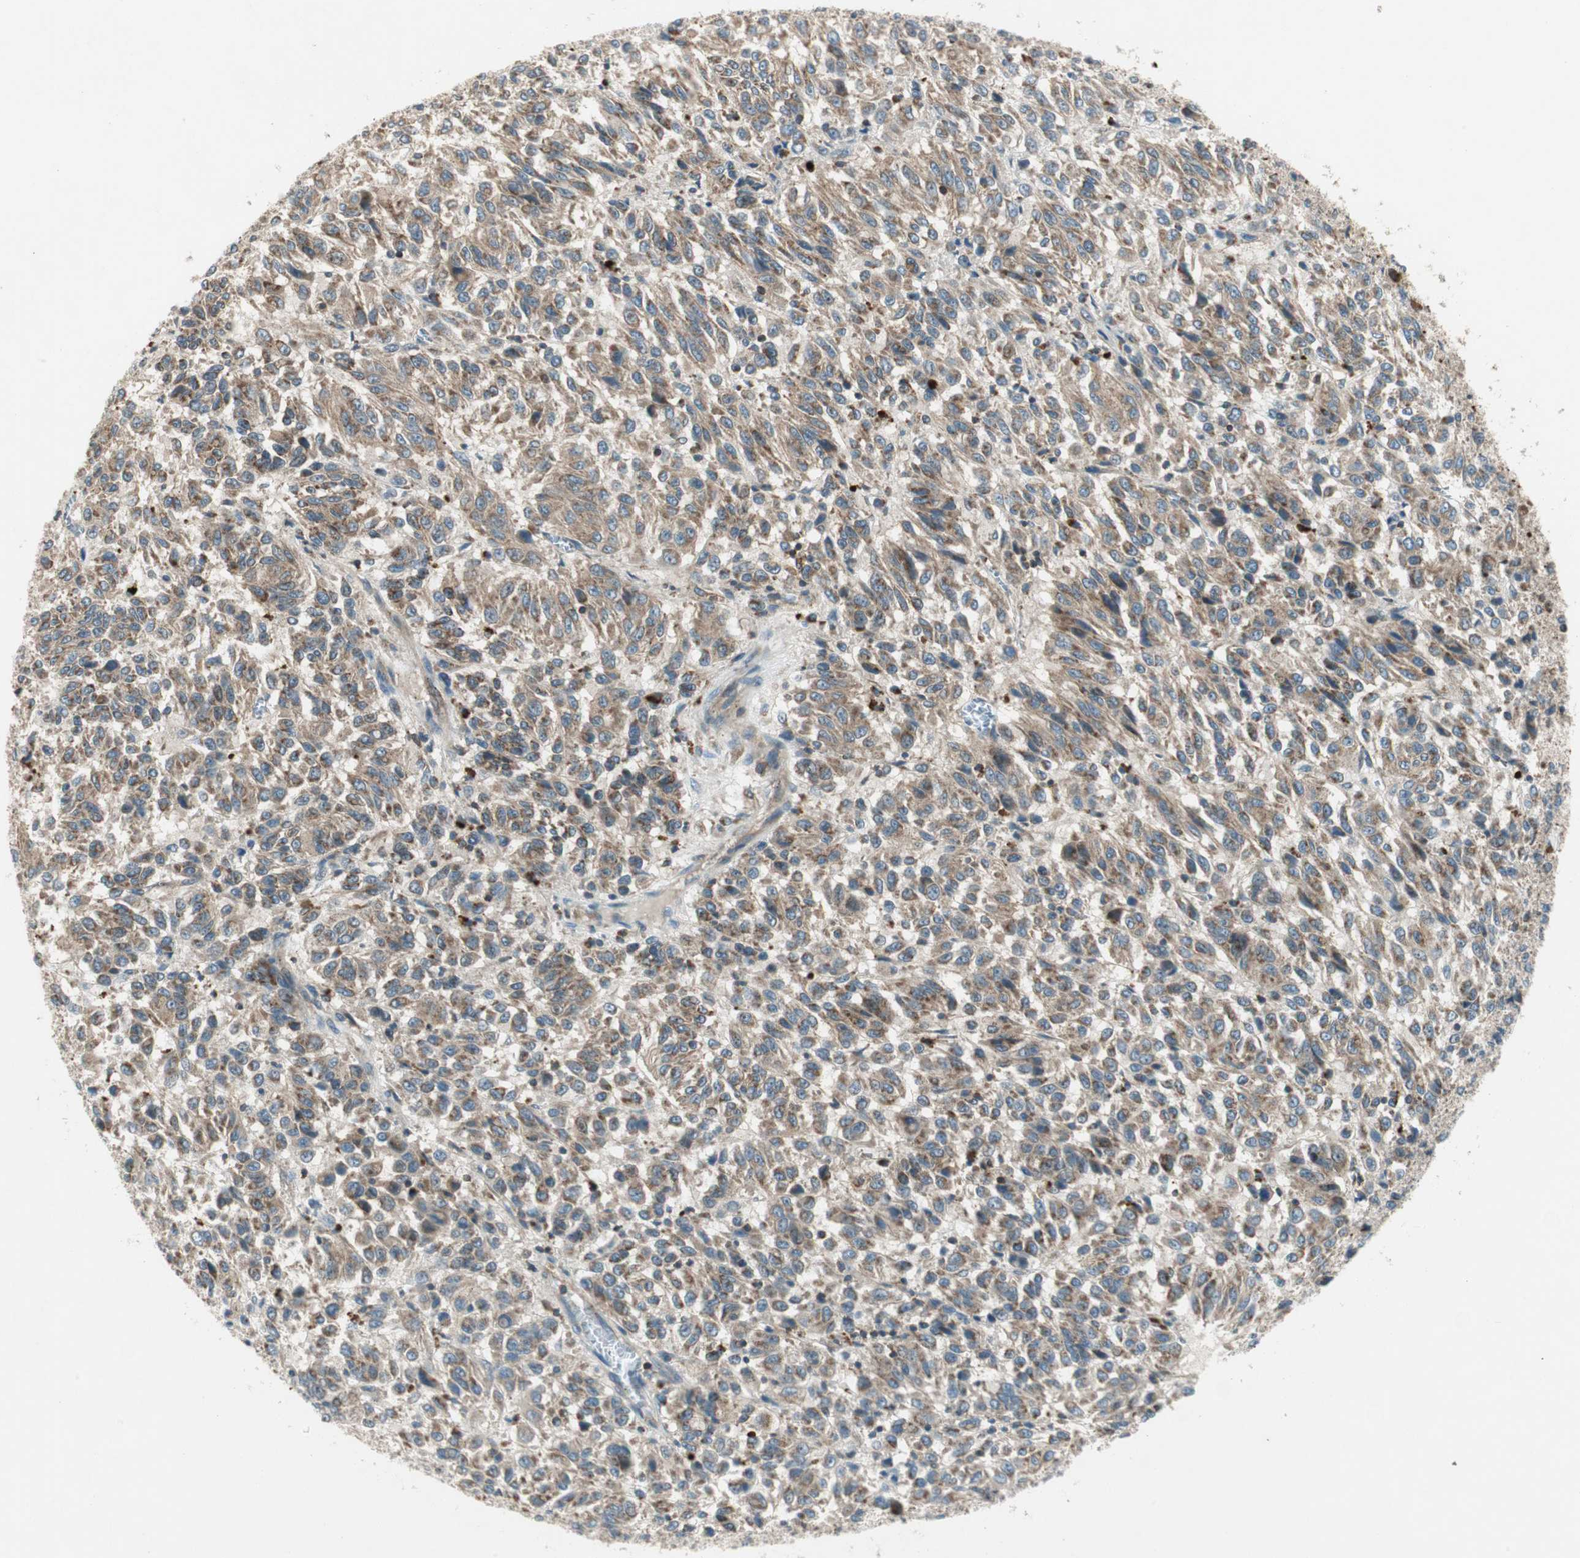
{"staining": {"intensity": "moderate", "quantity": ">75%", "location": "cytoplasmic/membranous"}, "tissue": "melanoma", "cell_type": "Tumor cells", "image_type": "cancer", "snomed": [{"axis": "morphology", "description": "Malignant melanoma, Metastatic site"}, {"axis": "topography", "description": "Lung"}], "caption": "Human malignant melanoma (metastatic site) stained with a protein marker shows moderate staining in tumor cells.", "gene": "CHADL", "patient": {"sex": "male", "age": 64}}